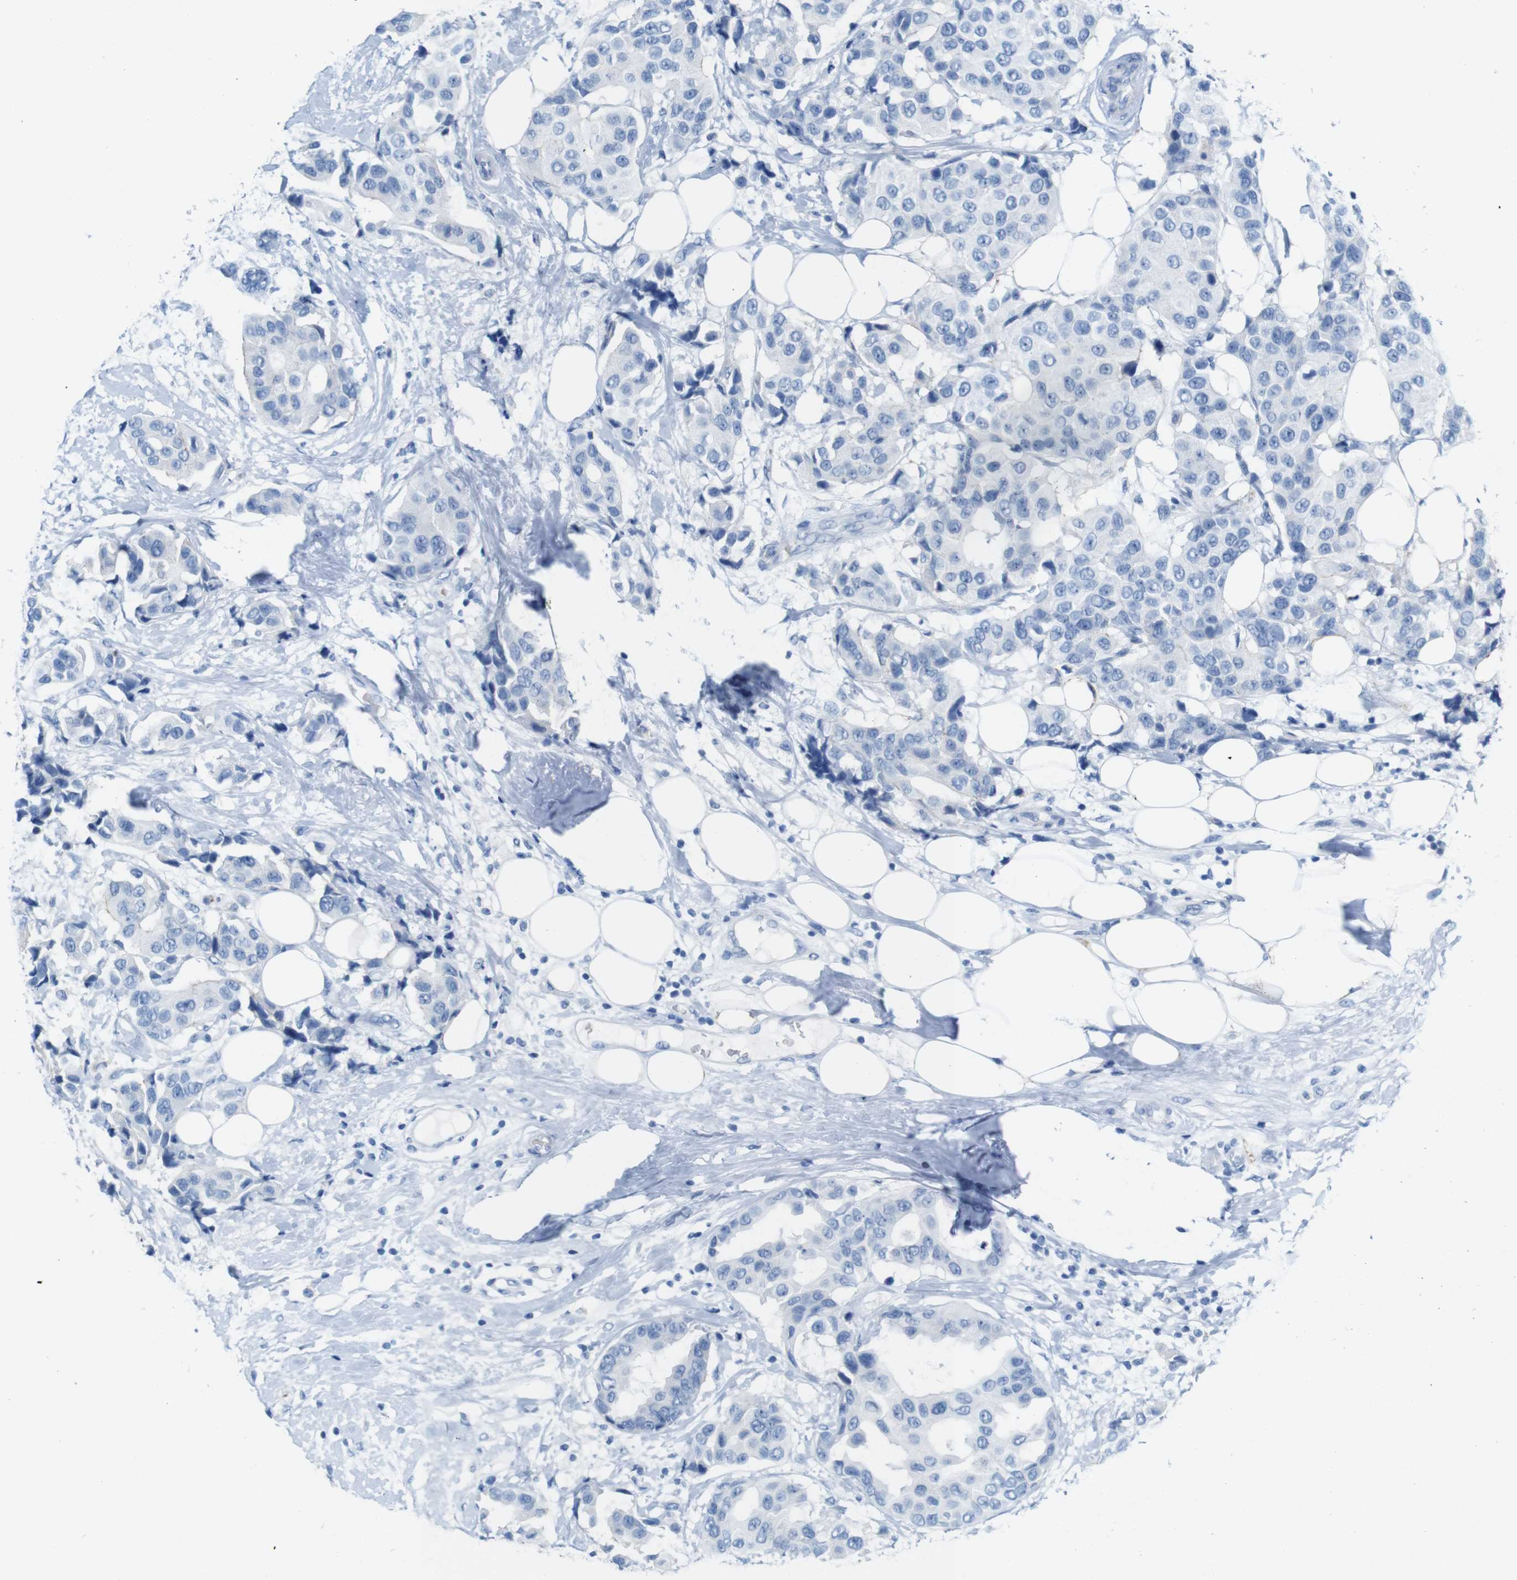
{"staining": {"intensity": "negative", "quantity": "none", "location": "none"}, "tissue": "breast cancer", "cell_type": "Tumor cells", "image_type": "cancer", "snomed": [{"axis": "morphology", "description": "Normal tissue, NOS"}, {"axis": "morphology", "description": "Duct carcinoma"}, {"axis": "topography", "description": "Breast"}], "caption": "Breast intraductal carcinoma stained for a protein using immunohistochemistry shows no positivity tumor cells.", "gene": "IGSF8", "patient": {"sex": "female", "age": 39}}